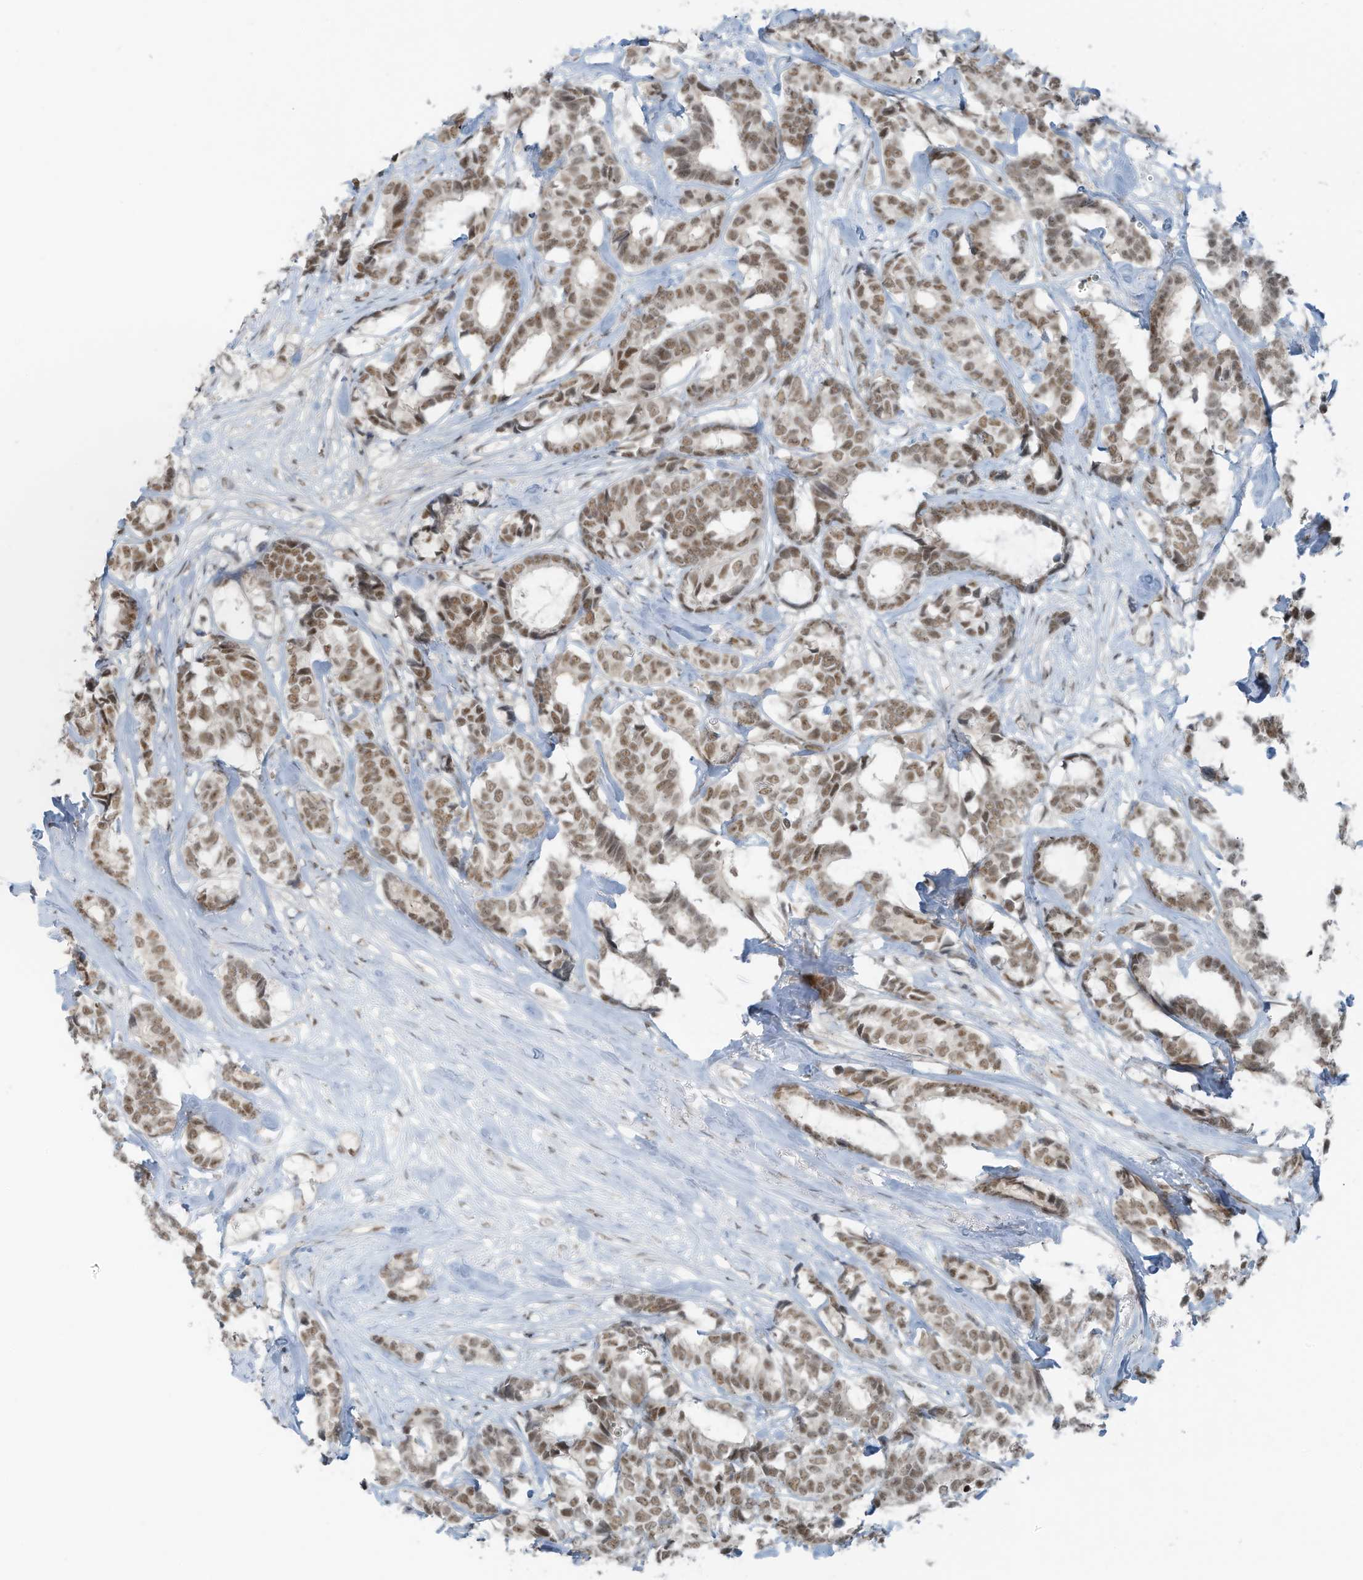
{"staining": {"intensity": "moderate", "quantity": ">75%", "location": "nuclear"}, "tissue": "breast cancer", "cell_type": "Tumor cells", "image_type": "cancer", "snomed": [{"axis": "morphology", "description": "Duct carcinoma"}, {"axis": "topography", "description": "Breast"}], "caption": "A high-resolution micrograph shows IHC staining of breast invasive ductal carcinoma, which shows moderate nuclear staining in about >75% of tumor cells.", "gene": "WRNIP1", "patient": {"sex": "female", "age": 87}}